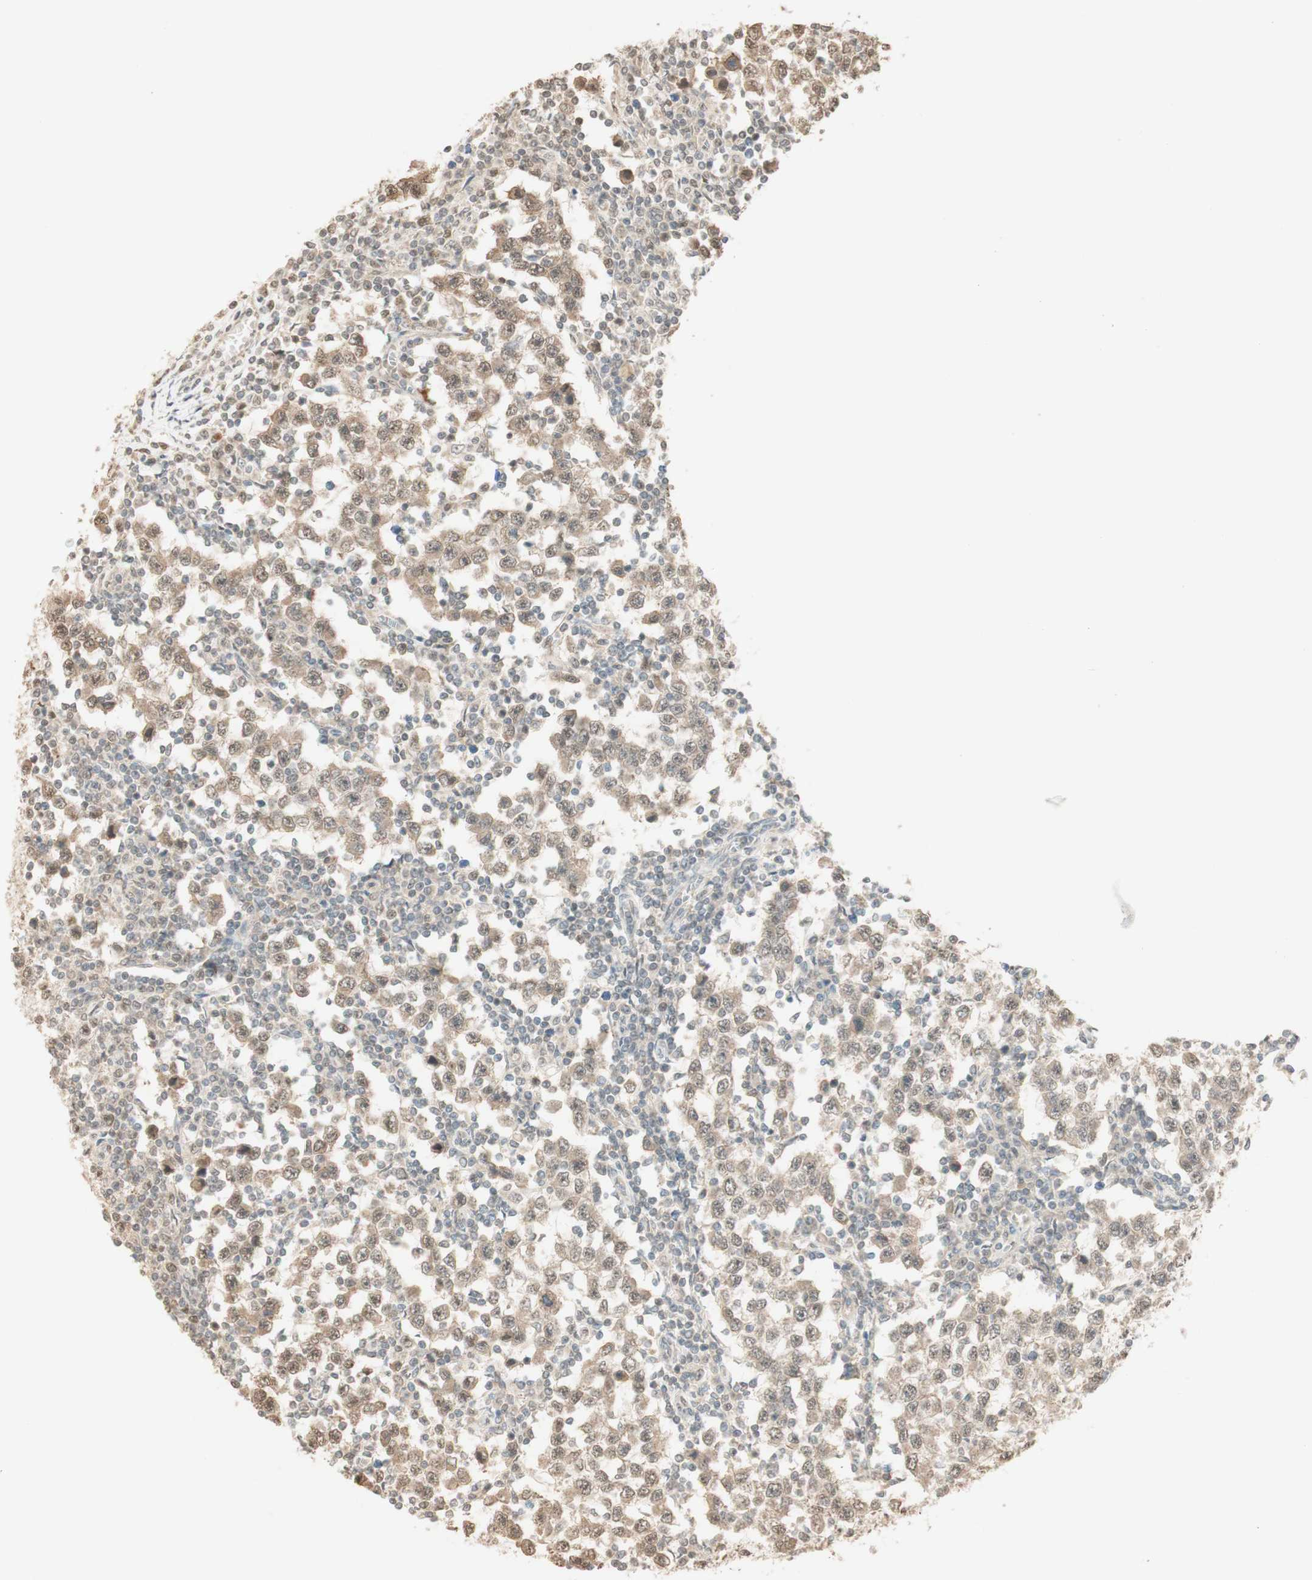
{"staining": {"intensity": "moderate", "quantity": ">75%", "location": "cytoplasmic/membranous,nuclear"}, "tissue": "testis cancer", "cell_type": "Tumor cells", "image_type": "cancer", "snomed": [{"axis": "morphology", "description": "Seminoma, NOS"}, {"axis": "topography", "description": "Testis"}], "caption": "Tumor cells show moderate cytoplasmic/membranous and nuclear expression in approximately >75% of cells in testis cancer.", "gene": "SPINT2", "patient": {"sex": "male", "age": 65}}